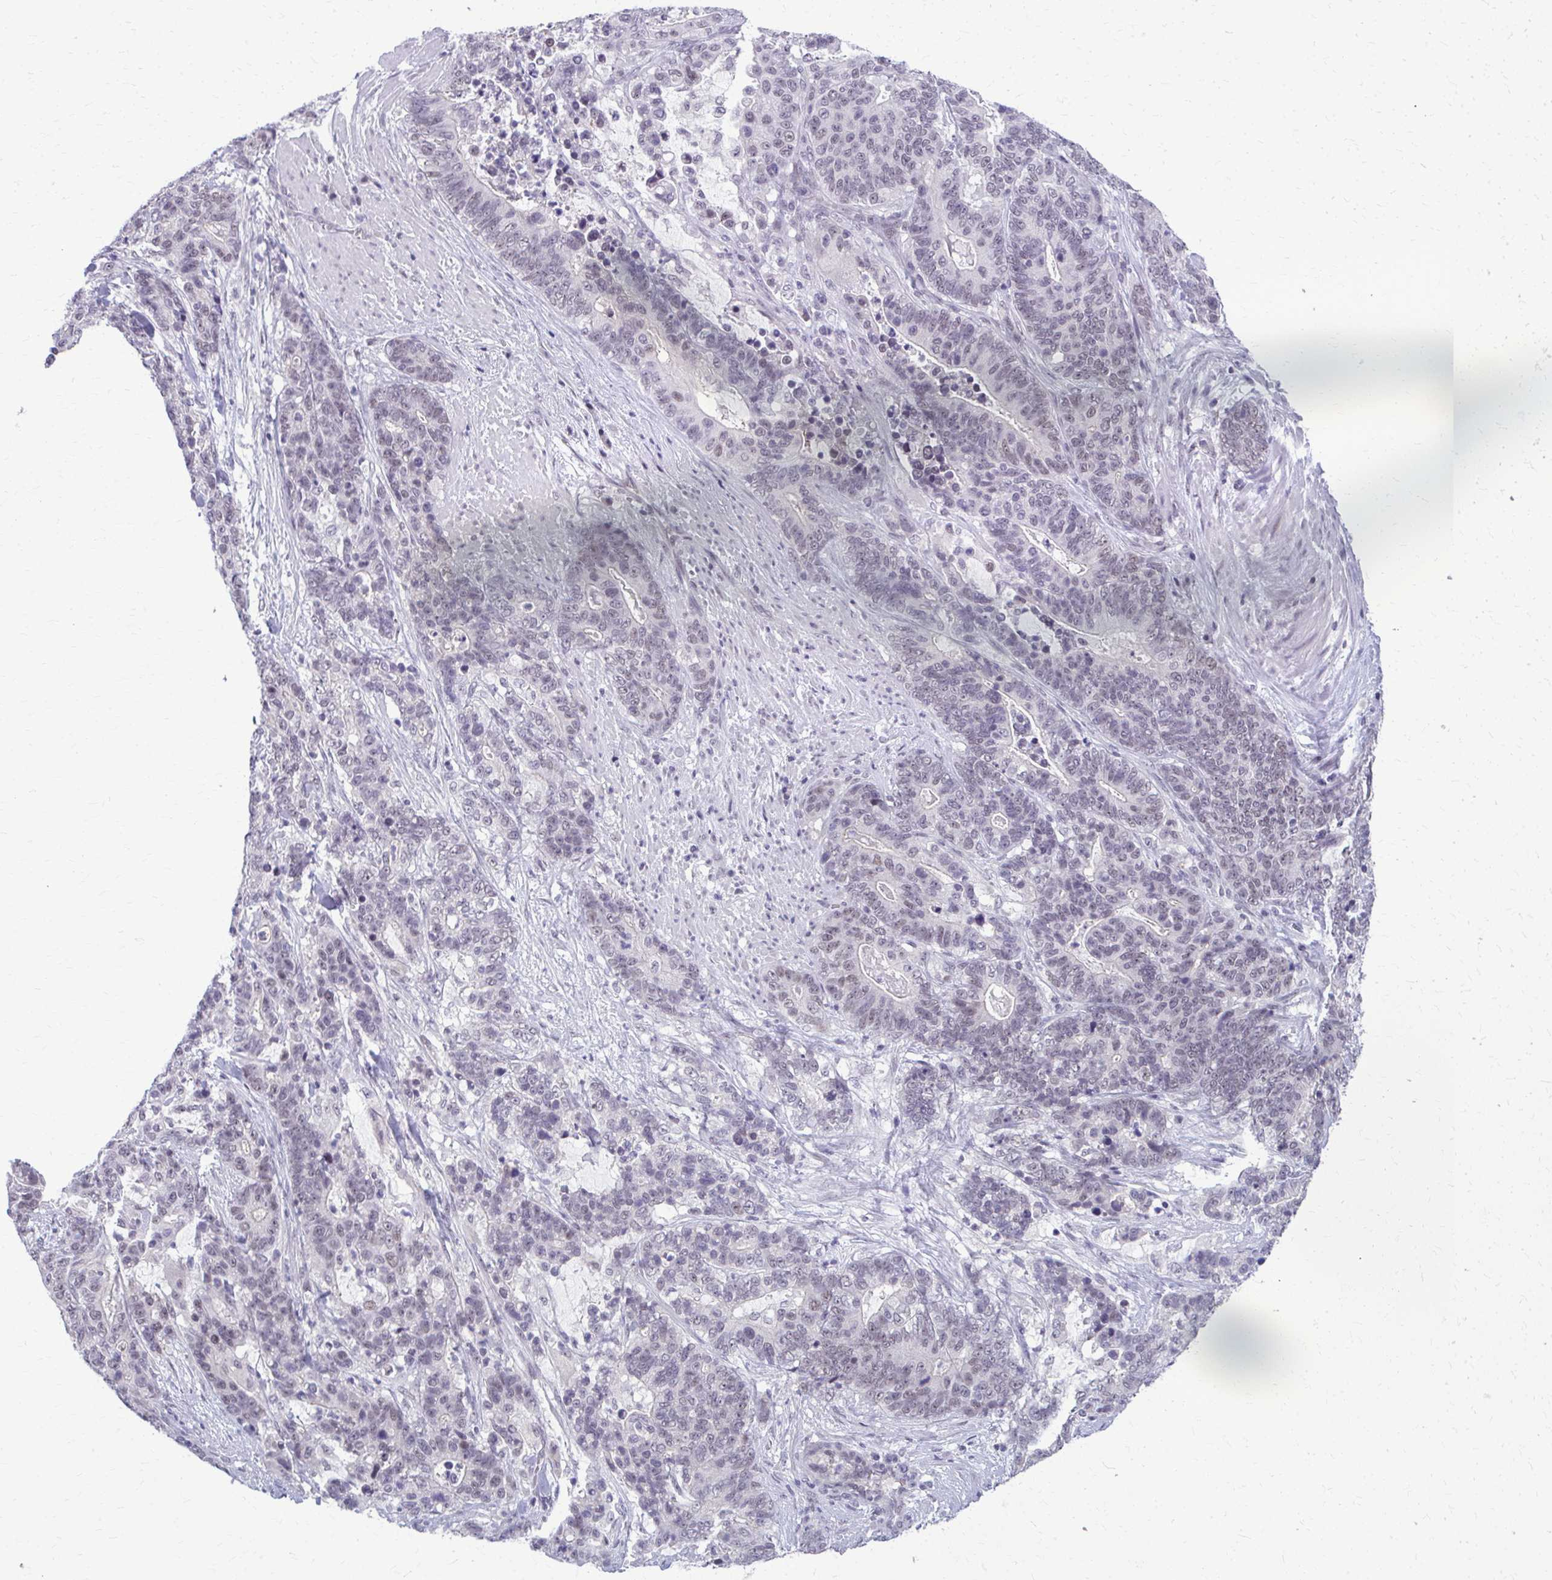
{"staining": {"intensity": "weak", "quantity": "<25%", "location": "nuclear"}, "tissue": "stomach cancer", "cell_type": "Tumor cells", "image_type": "cancer", "snomed": [{"axis": "morphology", "description": "Normal tissue, NOS"}, {"axis": "morphology", "description": "Adenocarcinoma, NOS"}, {"axis": "topography", "description": "Stomach"}], "caption": "Immunohistochemistry (IHC) image of human stomach cancer stained for a protein (brown), which demonstrates no expression in tumor cells.", "gene": "MAF1", "patient": {"sex": "female", "age": 64}}